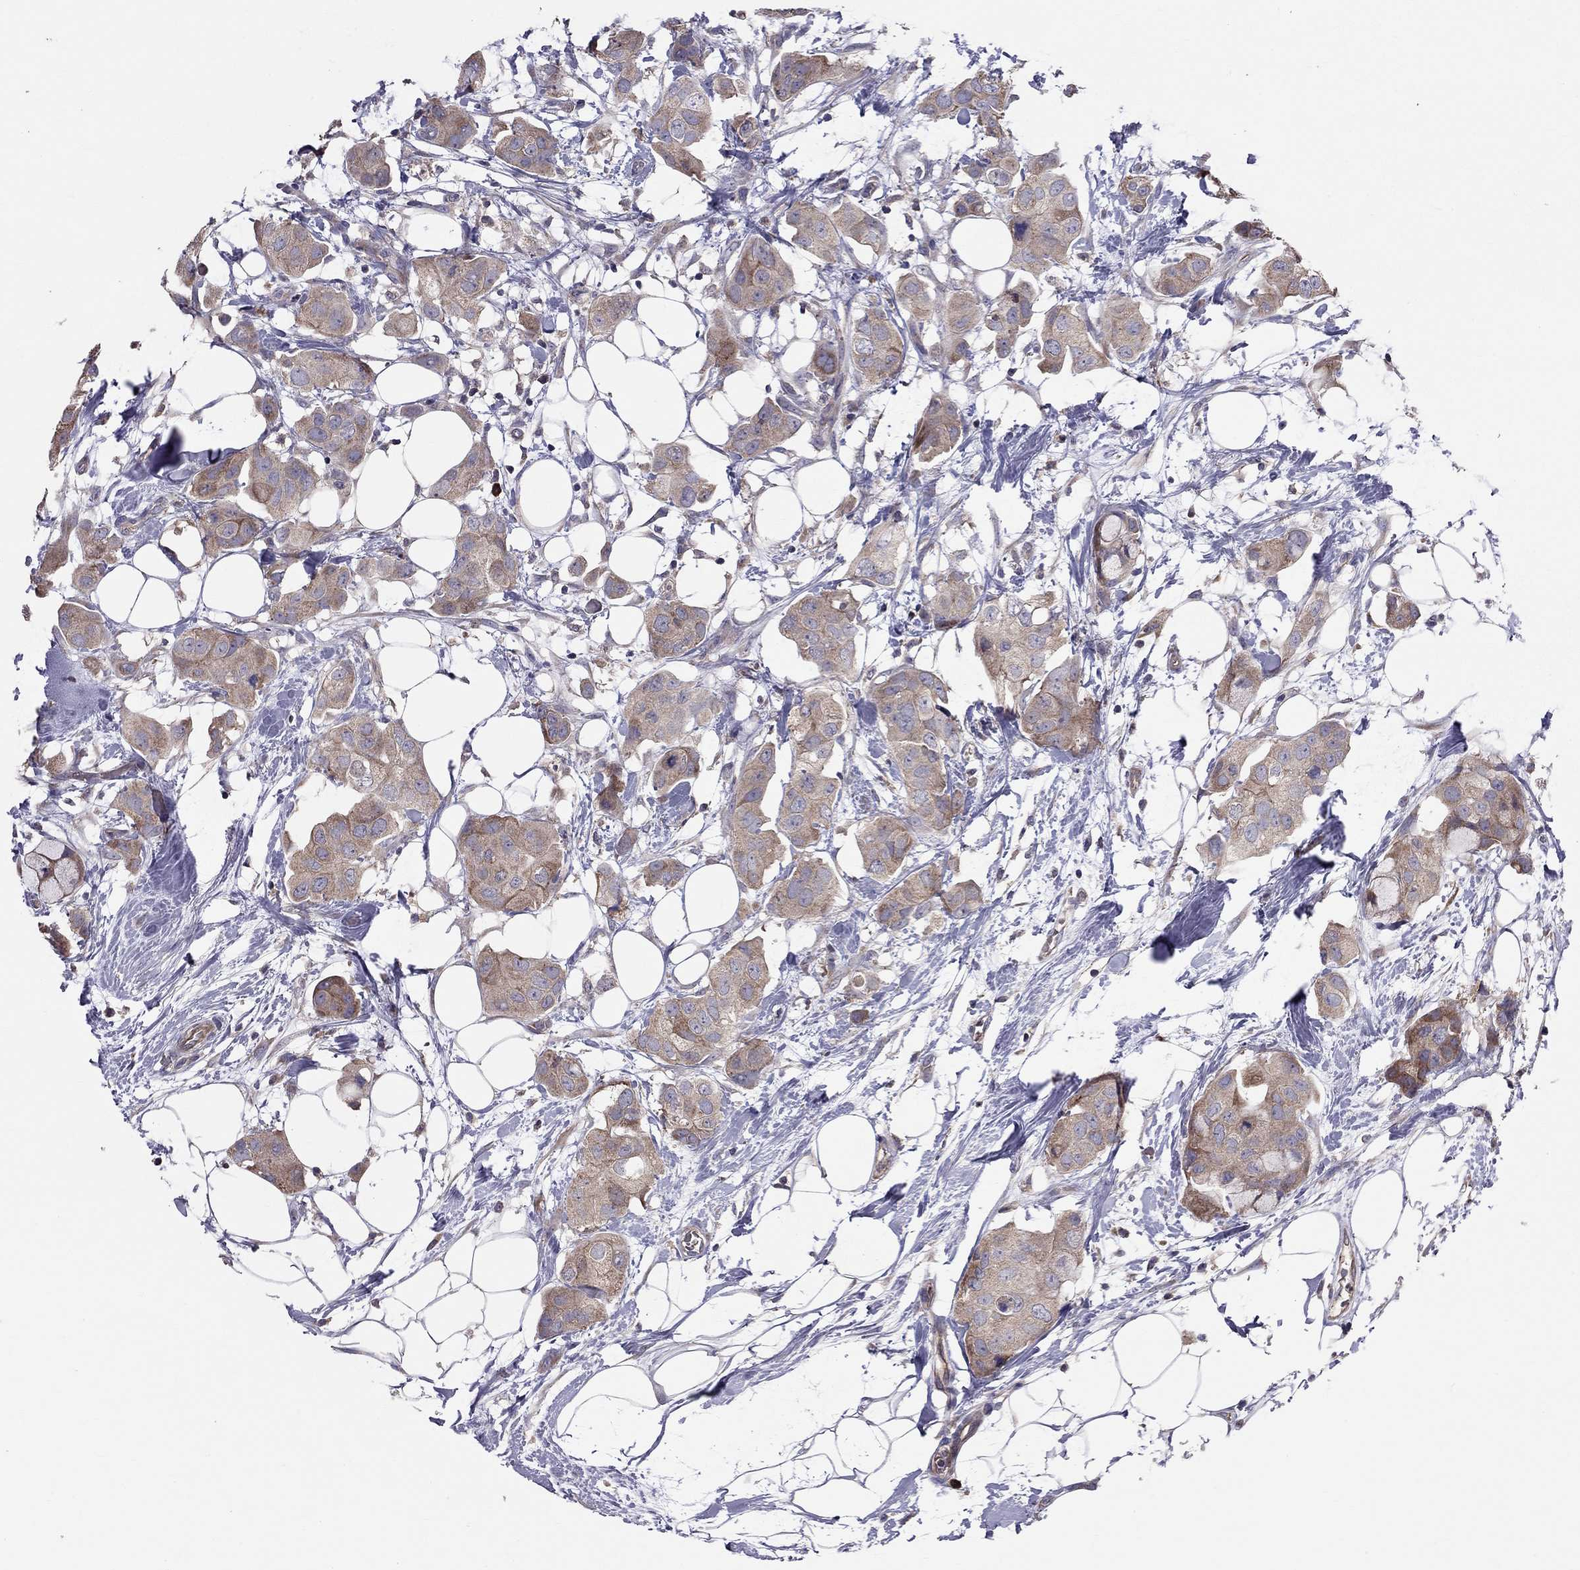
{"staining": {"intensity": "moderate", "quantity": ">75%", "location": "cytoplasmic/membranous"}, "tissue": "breast cancer", "cell_type": "Tumor cells", "image_type": "cancer", "snomed": [{"axis": "morphology", "description": "Normal tissue, NOS"}, {"axis": "morphology", "description": "Duct carcinoma"}, {"axis": "topography", "description": "Breast"}], "caption": "Breast cancer was stained to show a protein in brown. There is medium levels of moderate cytoplasmic/membranous positivity in approximately >75% of tumor cells.", "gene": "PIK3CG", "patient": {"sex": "female", "age": 40}}